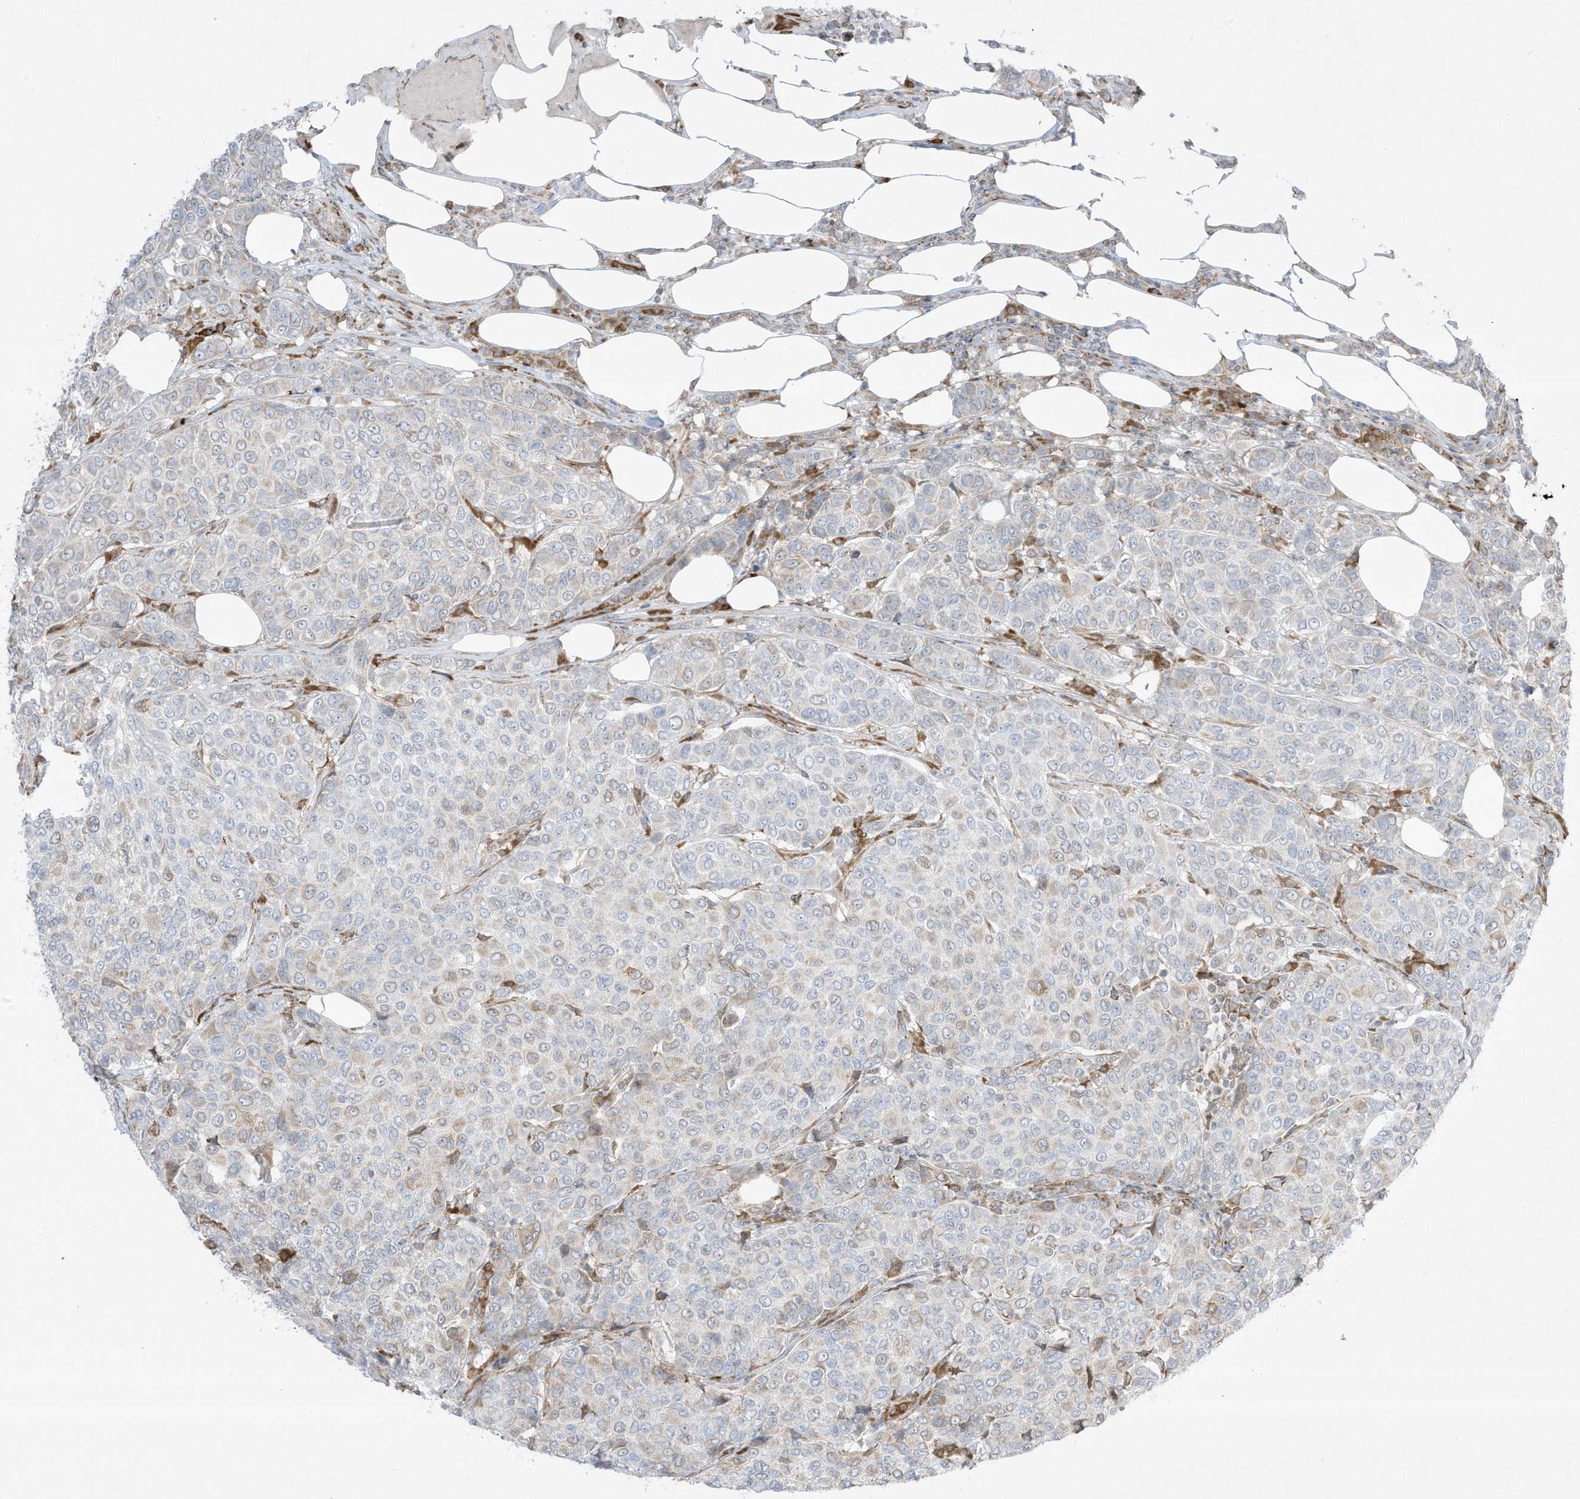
{"staining": {"intensity": "weak", "quantity": "<25%", "location": "cytoplasmic/membranous"}, "tissue": "breast cancer", "cell_type": "Tumor cells", "image_type": "cancer", "snomed": [{"axis": "morphology", "description": "Duct carcinoma"}, {"axis": "topography", "description": "Breast"}], "caption": "The IHC image has no significant staining in tumor cells of invasive ductal carcinoma (breast) tissue. The staining was performed using DAB (3,3'-diaminobenzidine) to visualize the protein expression in brown, while the nuclei were stained in blue with hematoxylin (Magnification: 20x).", "gene": "PTK6", "patient": {"sex": "female", "age": 55}}